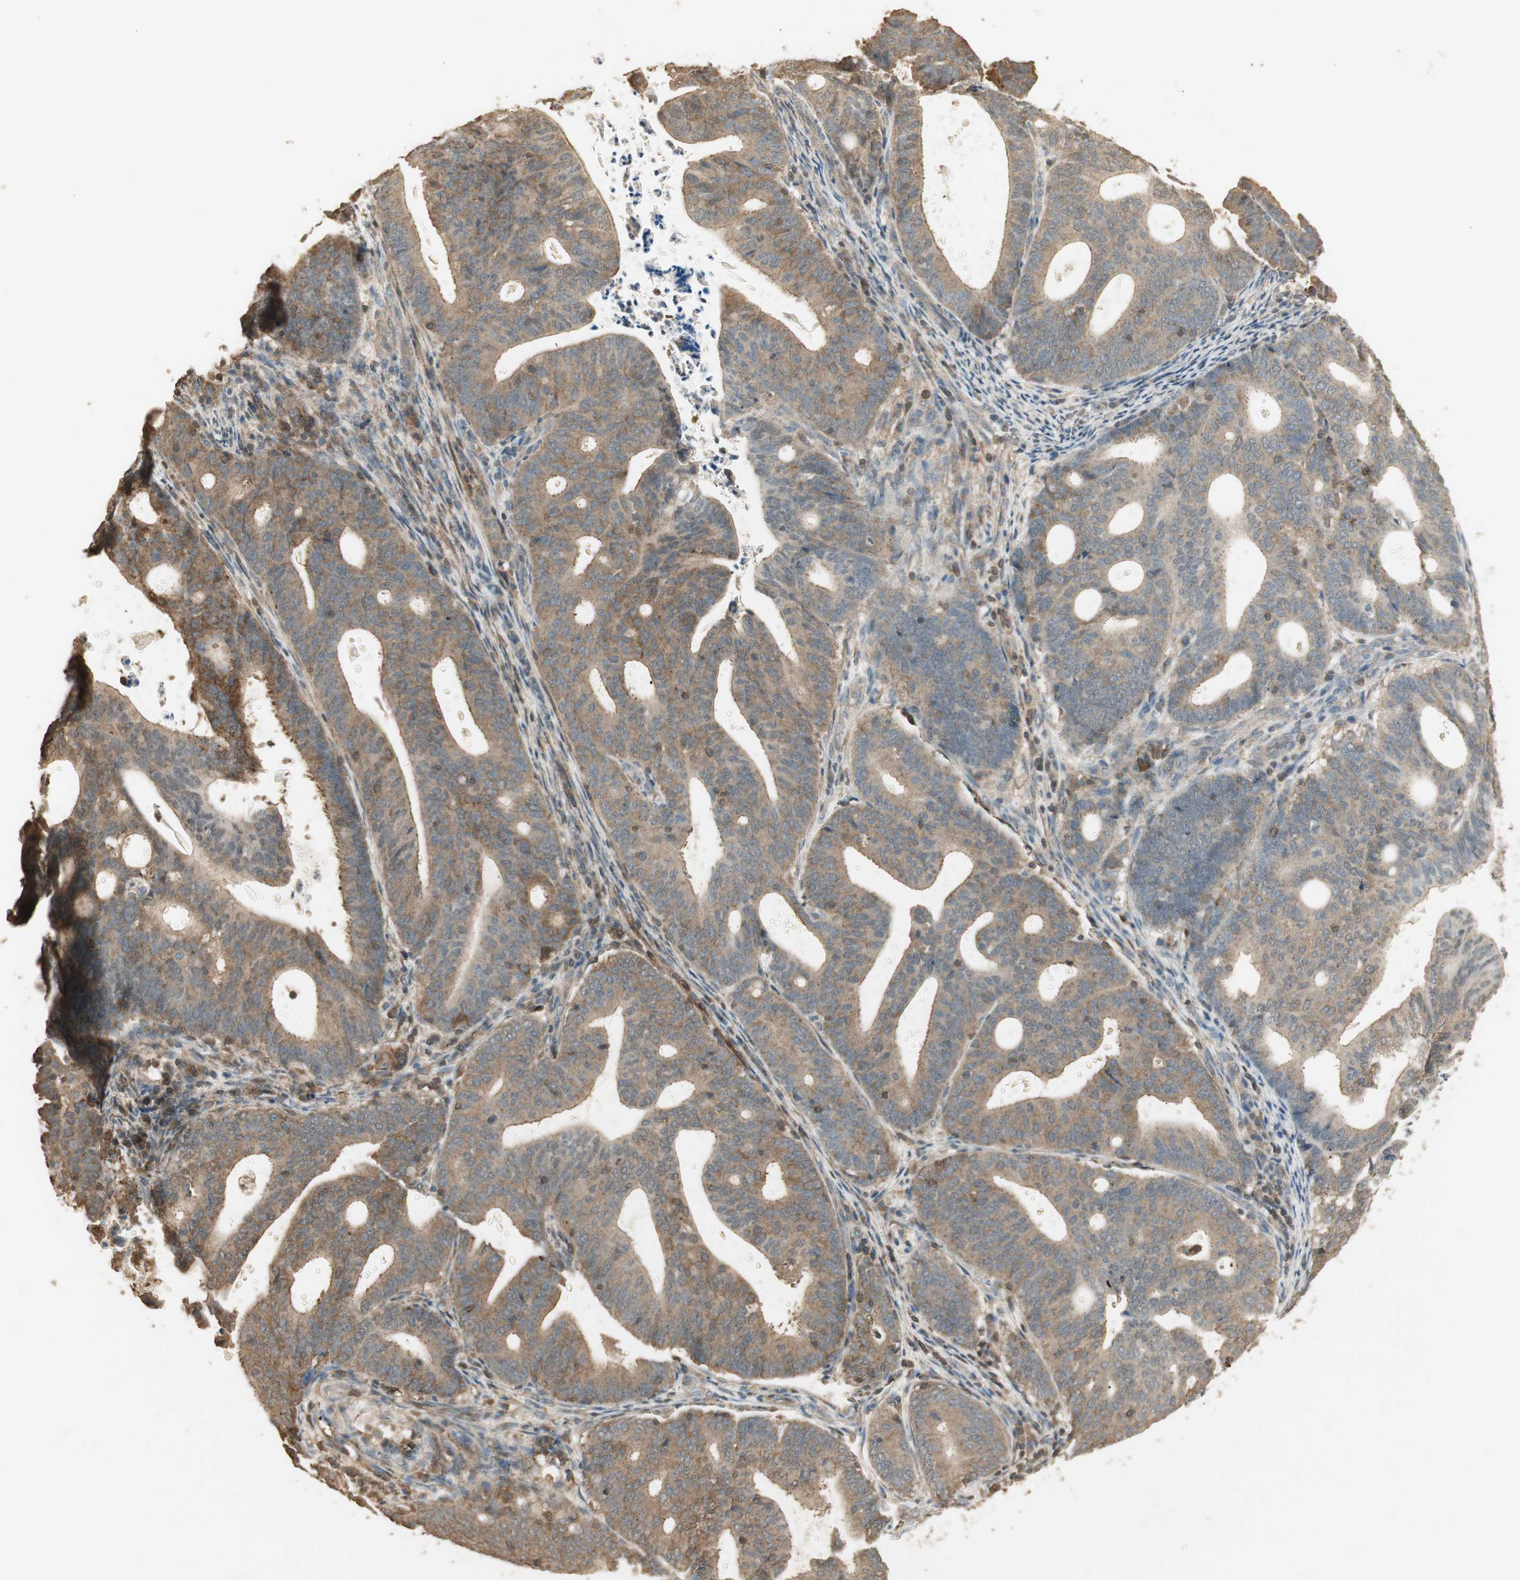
{"staining": {"intensity": "strong", "quantity": ">75%", "location": "cytoplasmic/membranous"}, "tissue": "endometrial cancer", "cell_type": "Tumor cells", "image_type": "cancer", "snomed": [{"axis": "morphology", "description": "Adenocarcinoma, NOS"}, {"axis": "topography", "description": "Uterus"}], "caption": "A micrograph of human endometrial adenocarcinoma stained for a protein reveals strong cytoplasmic/membranous brown staining in tumor cells. (IHC, brightfield microscopy, high magnification).", "gene": "USP2", "patient": {"sex": "female", "age": 83}}